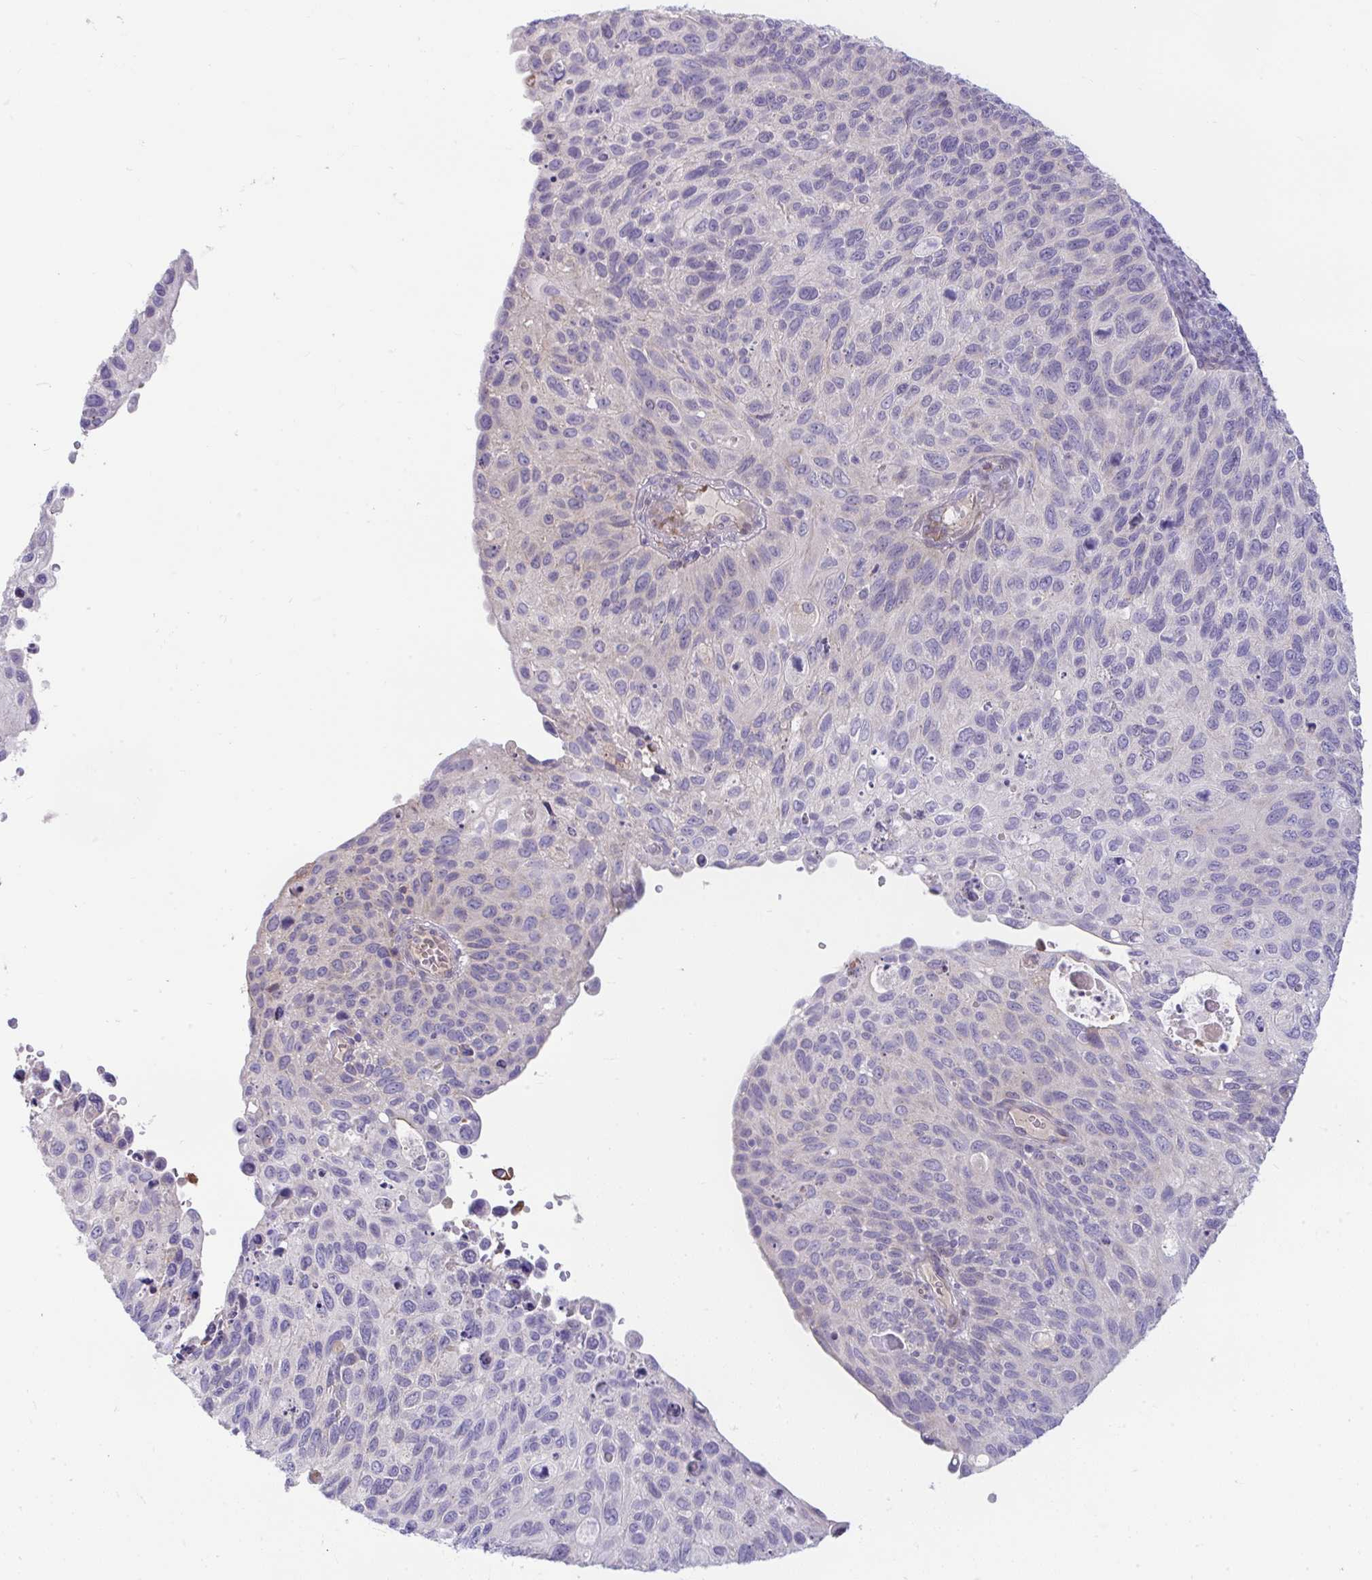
{"staining": {"intensity": "negative", "quantity": "none", "location": "none"}, "tissue": "cervical cancer", "cell_type": "Tumor cells", "image_type": "cancer", "snomed": [{"axis": "morphology", "description": "Squamous cell carcinoma, NOS"}, {"axis": "topography", "description": "Cervix"}], "caption": "High magnification brightfield microscopy of cervical cancer stained with DAB (brown) and counterstained with hematoxylin (blue): tumor cells show no significant positivity. Nuclei are stained in blue.", "gene": "PIGZ", "patient": {"sex": "female", "age": 70}}